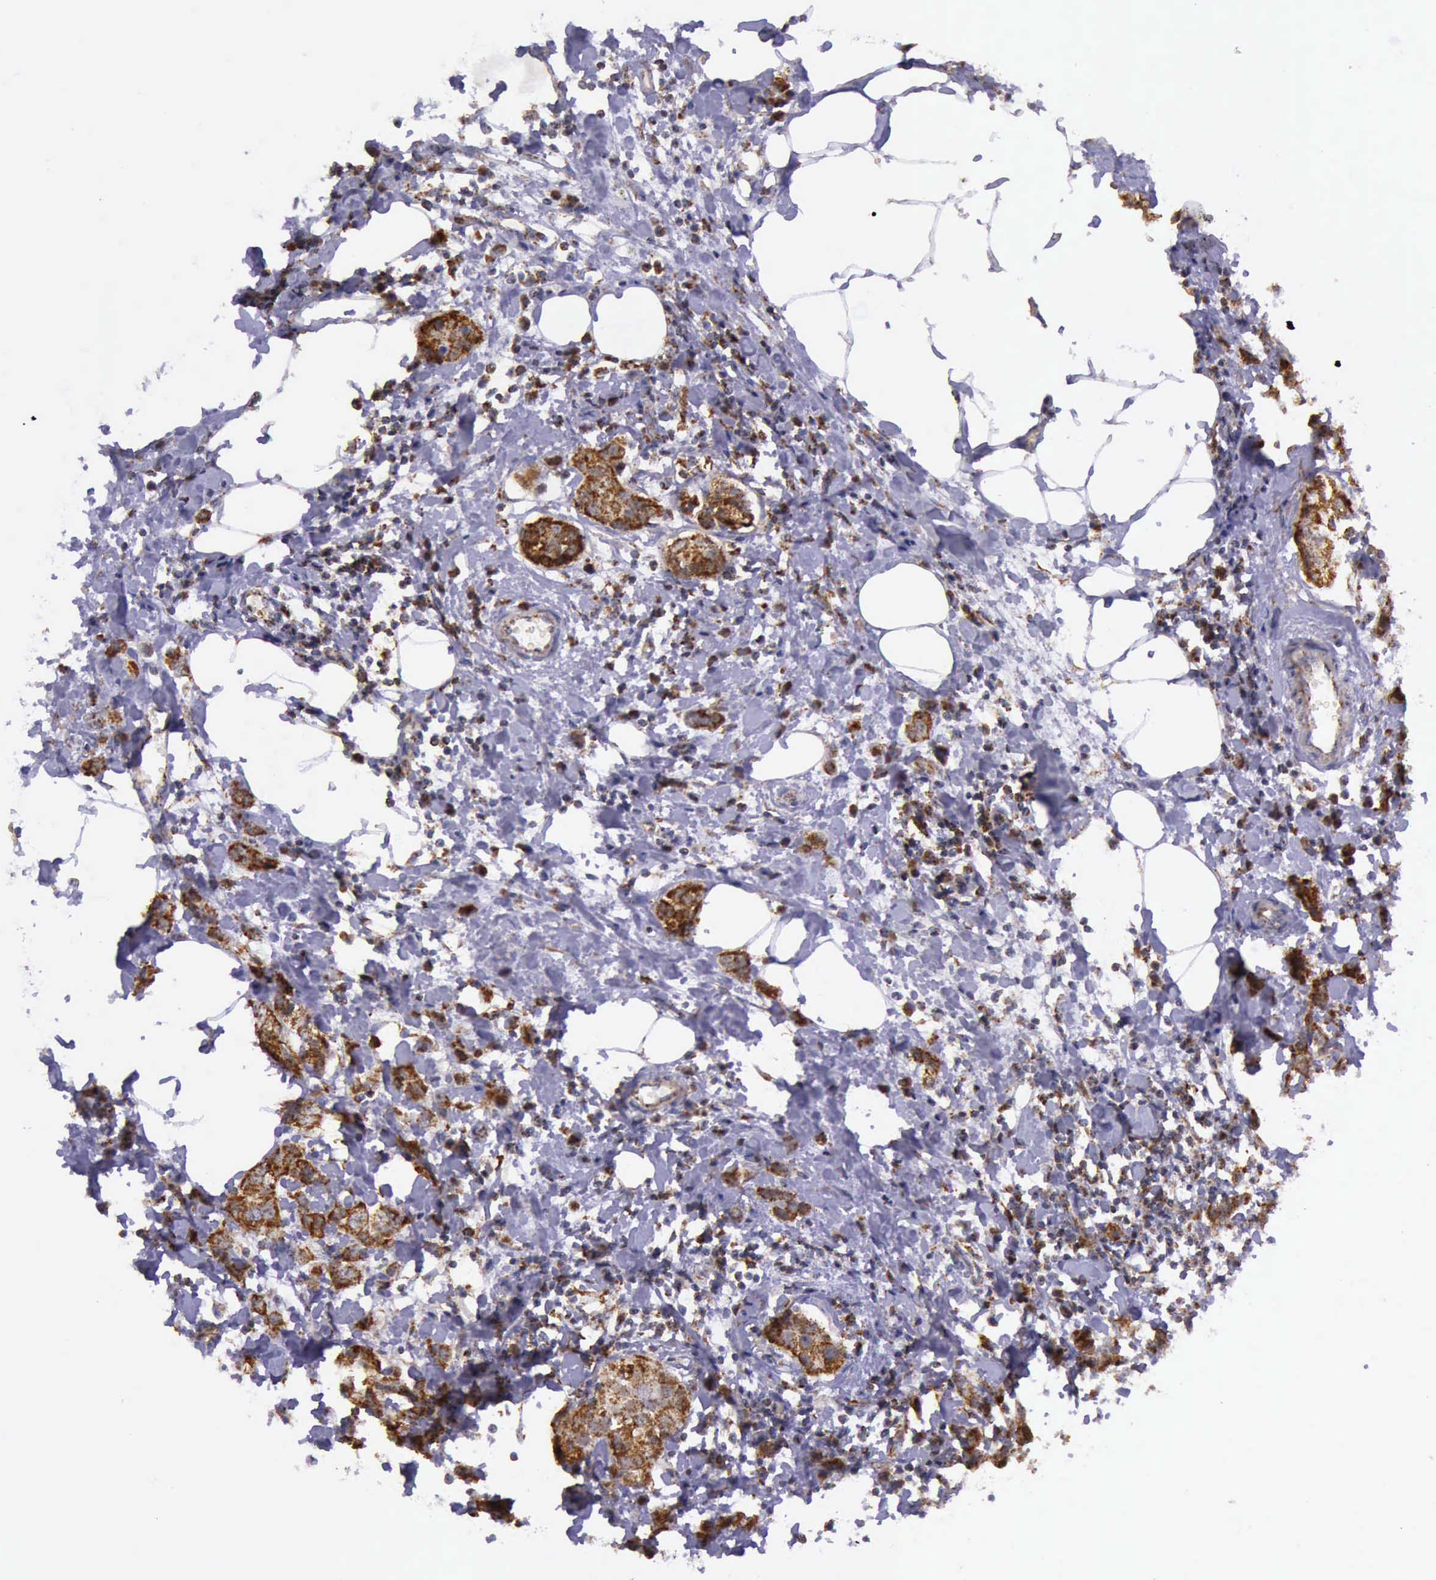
{"staining": {"intensity": "strong", "quantity": ">75%", "location": "cytoplasmic/membranous"}, "tissue": "breast cancer", "cell_type": "Tumor cells", "image_type": "cancer", "snomed": [{"axis": "morphology", "description": "Normal tissue, NOS"}, {"axis": "morphology", "description": "Duct carcinoma"}, {"axis": "topography", "description": "Breast"}], "caption": "A high amount of strong cytoplasmic/membranous expression is identified in about >75% of tumor cells in breast cancer tissue.", "gene": "TXN2", "patient": {"sex": "female", "age": 50}}